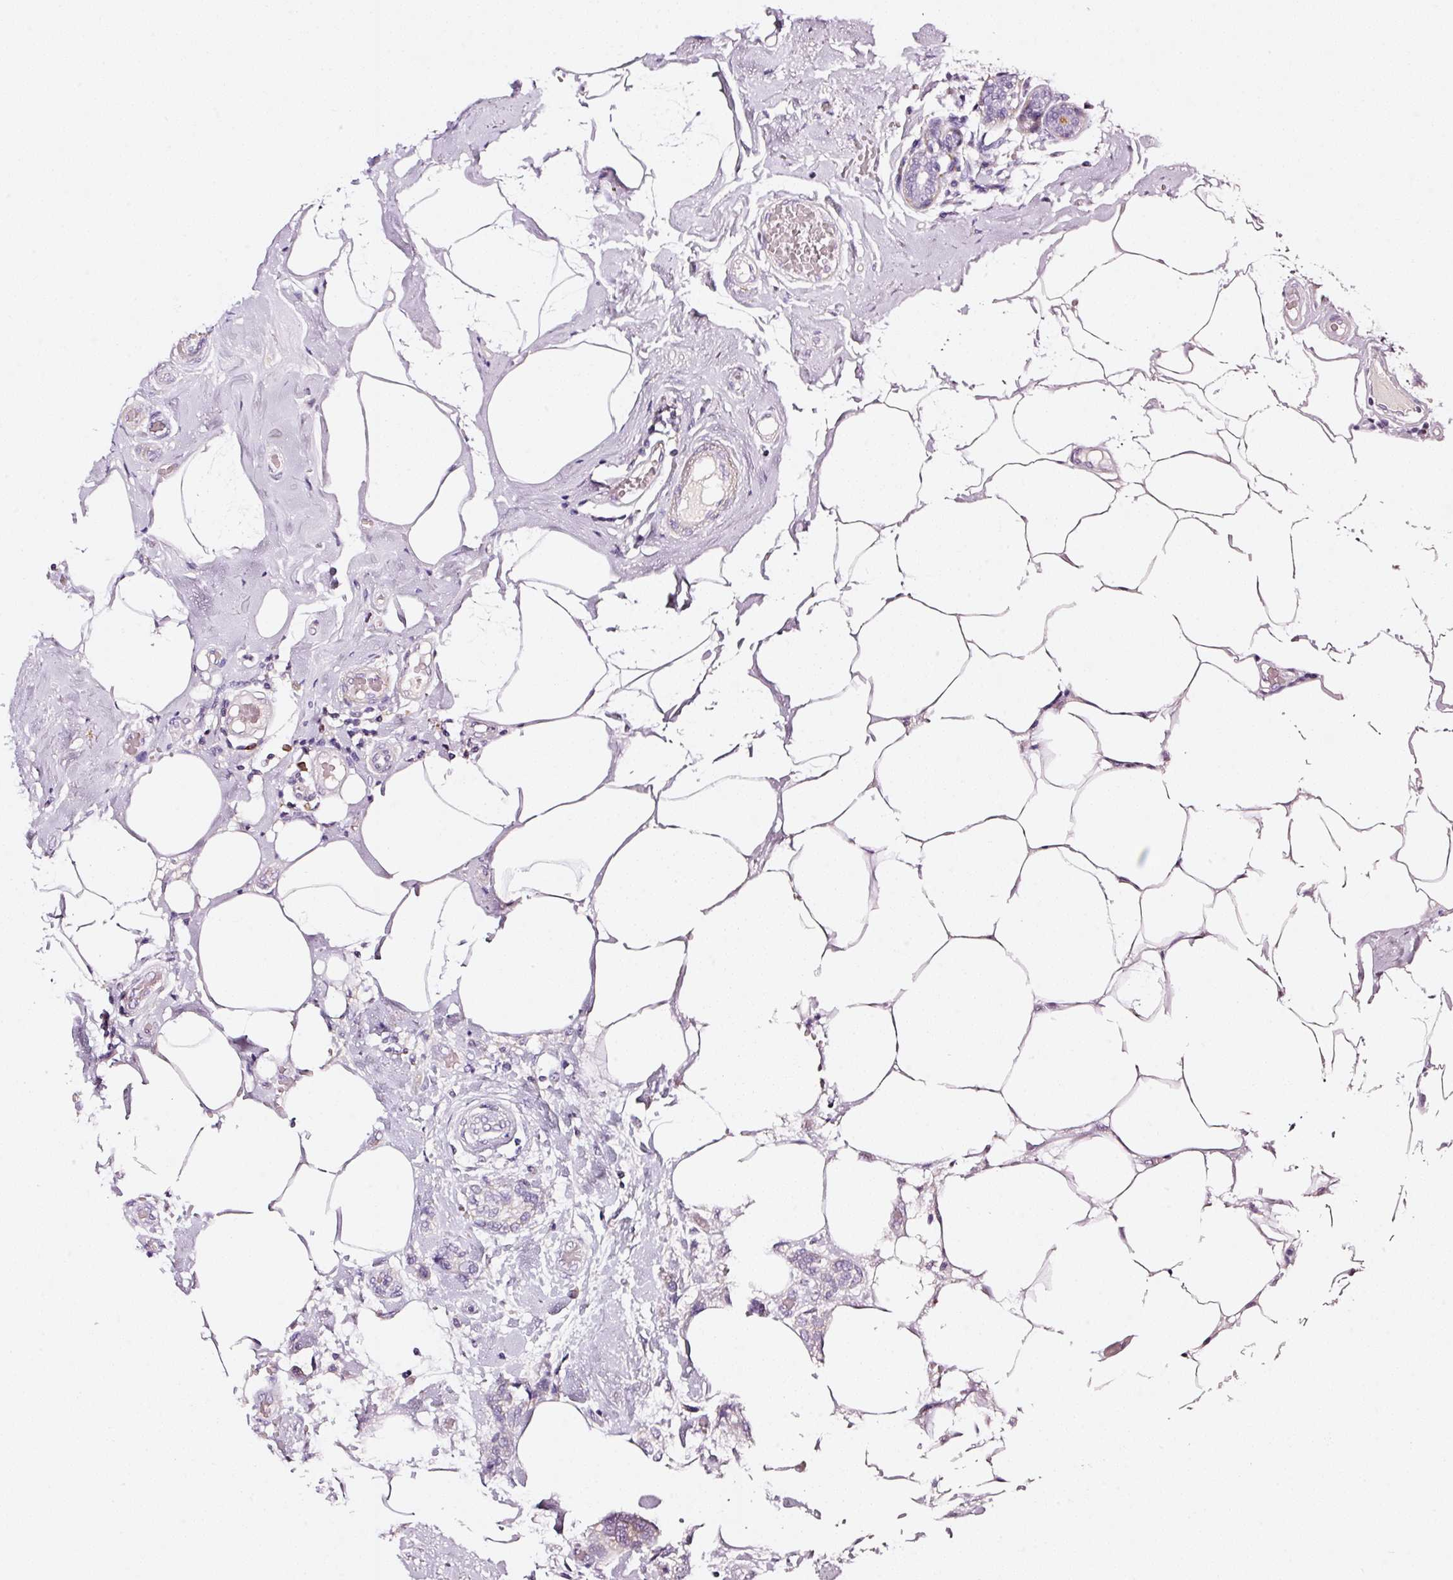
{"staining": {"intensity": "negative", "quantity": "none", "location": "none"}, "tissue": "breast cancer", "cell_type": "Tumor cells", "image_type": "cancer", "snomed": [{"axis": "morphology", "description": "Duct carcinoma"}, {"axis": "topography", "description": "Breast"}], "caption": "Tumor cells are negative for brown protein staining in breast intraductal carcinoma.", "gene": "CYB561A3", "patient": {"sex": "female", "age": 73}}